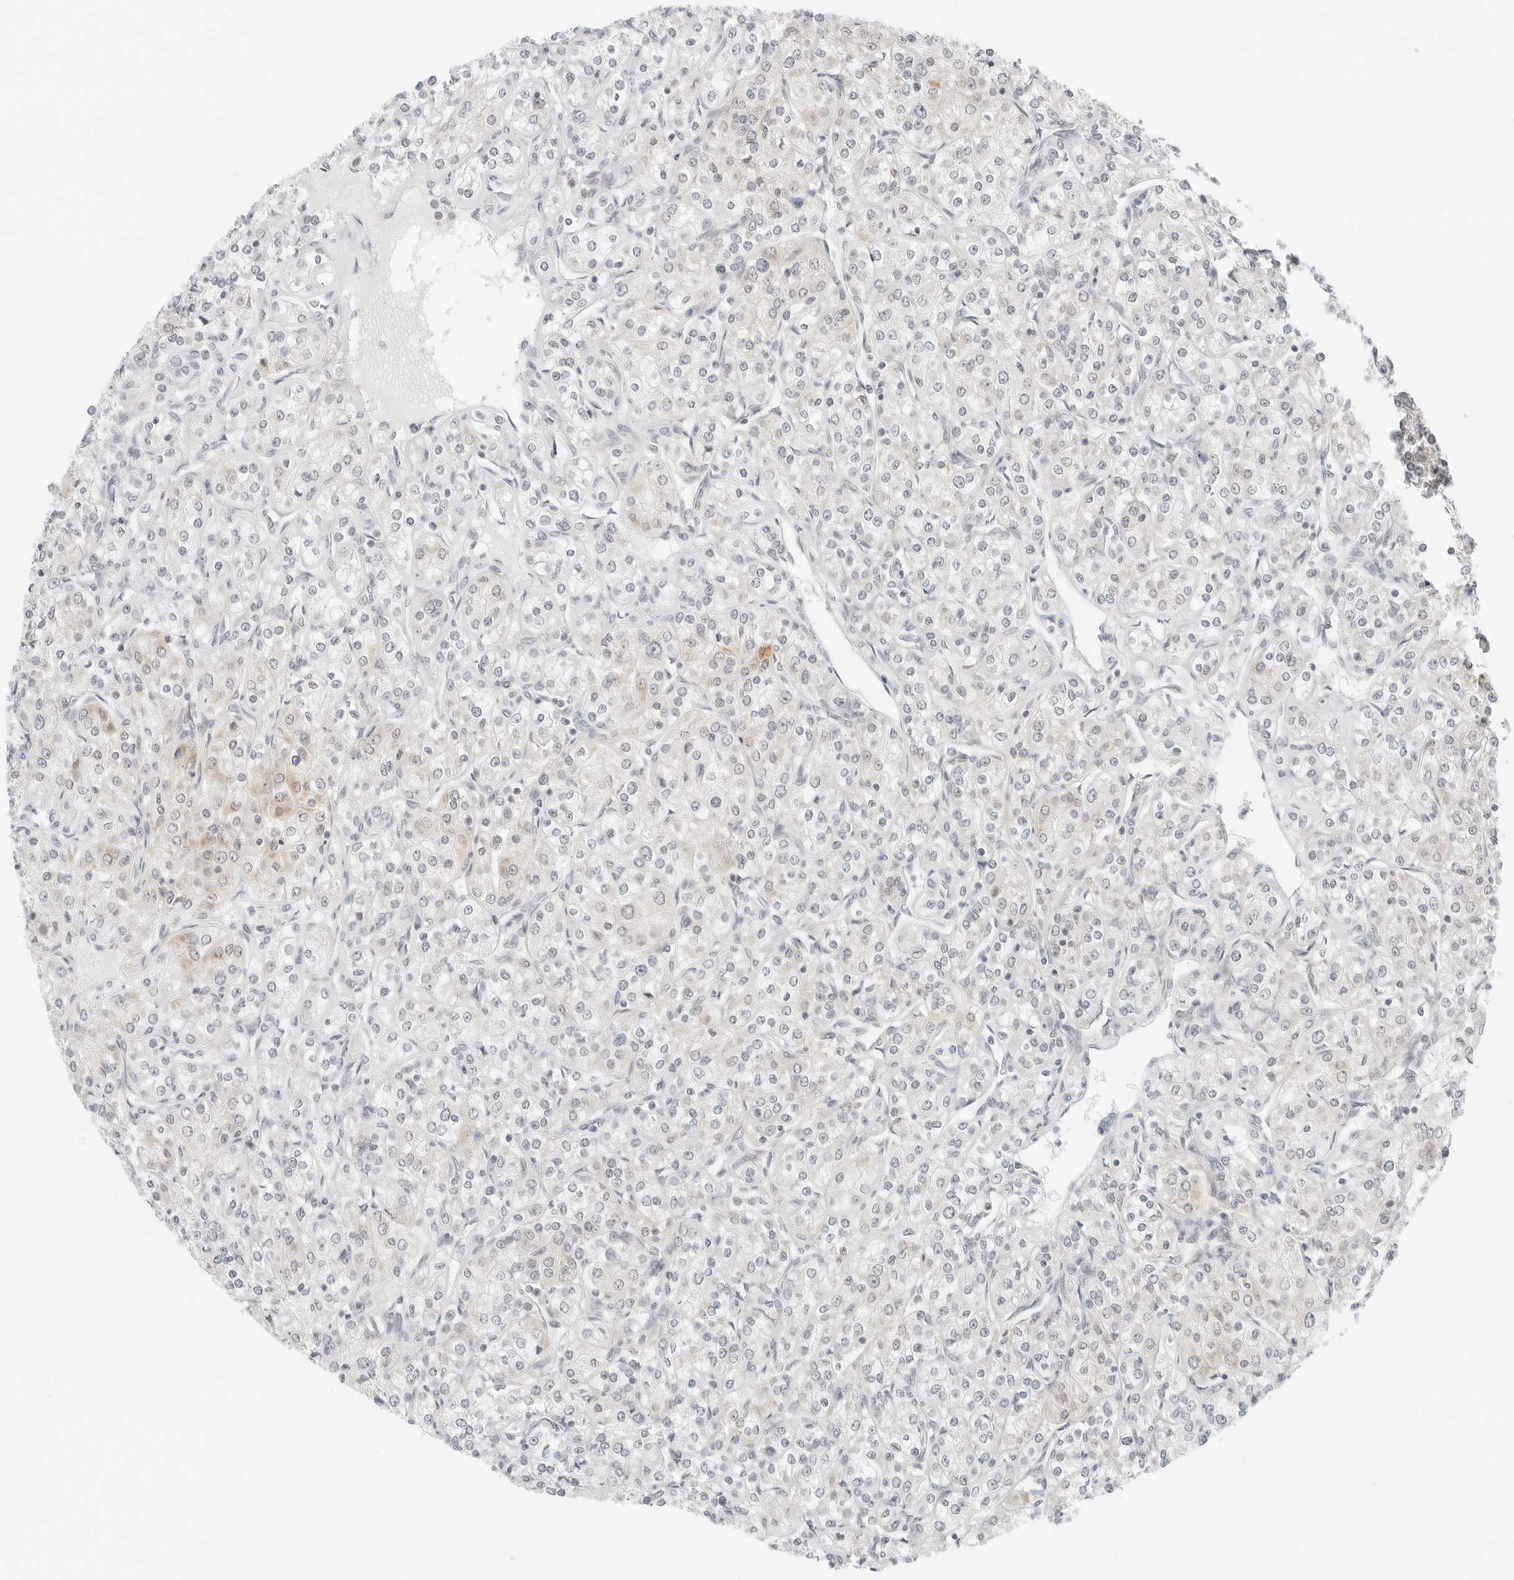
{"staining": {"intensity": "negative", "quantity": "none", "location": "none"}, "tissue": "renal cancer", "cell_type": "Tumor cells", "image_type": "cancer", "snomed": [{"axis": "morphology", "description": "Adenocarcinoma, NOS"}, {"axis": "topography", "description": "Kidney"}], "caption": "Protein analysis of renal adenocarcinoma exhibits no significant positivity in tumor cells.", "gene": "IQCC", "patient": {"sex": "male", "age": 77}}